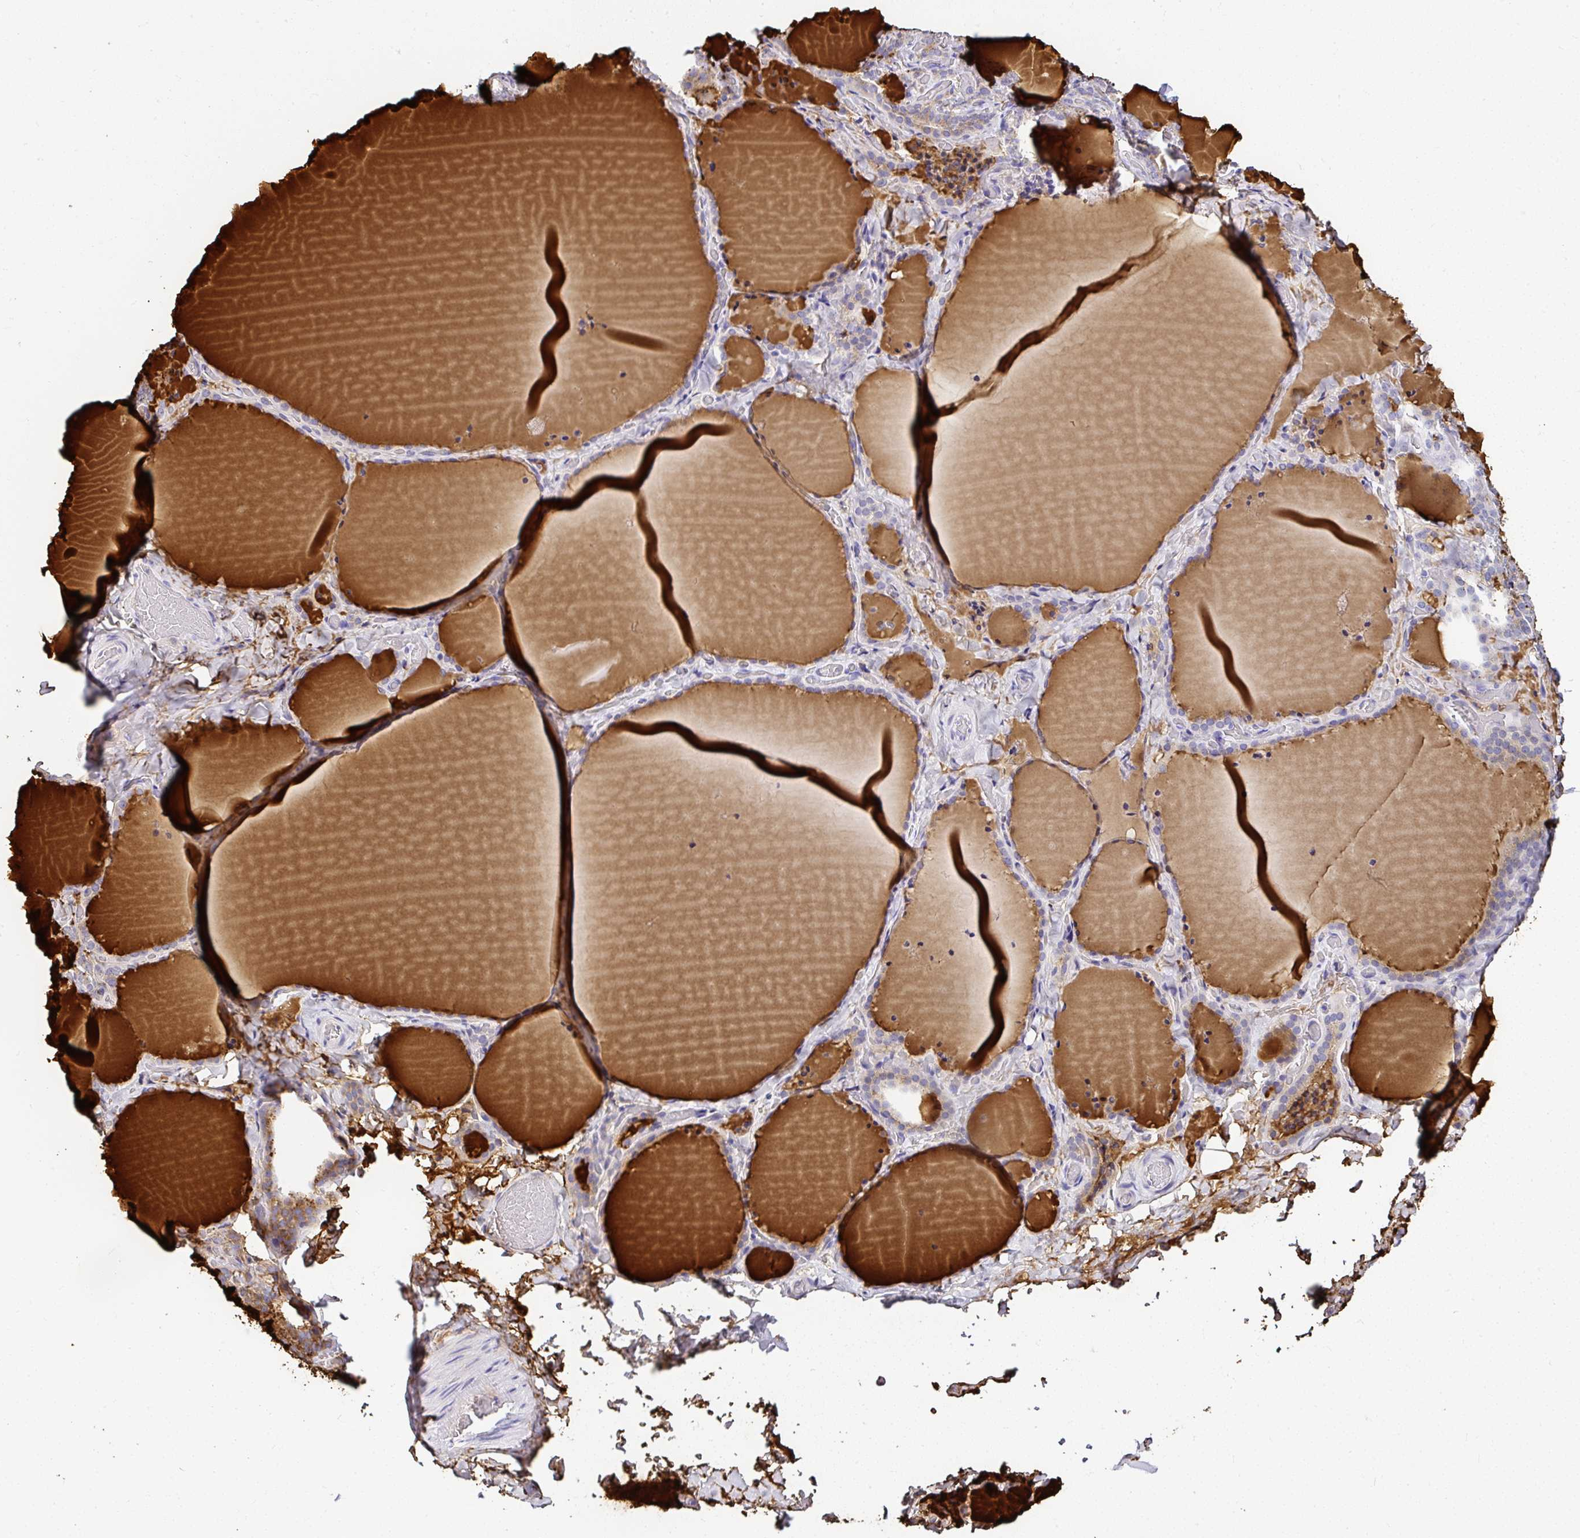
{"staining": {"intensity": "moderate", "quantity": "<25%", "location": "cytoplasmic/membranous"}, "tissue": "thyroid gland", "cell_type": "Glandular cells", "image_type": "normal", "snomed": [{"axis": "morphology", "description": "Normal tissue, NOS"}, {"axis": "topography", "description": "Thyroid gland"}], "caption": "Thyroid gland stained with a protein marker reveals moderate staining in glandular cells.", "gene": "DEPDC5", "patient": {"sex": "female", "age": 22}}